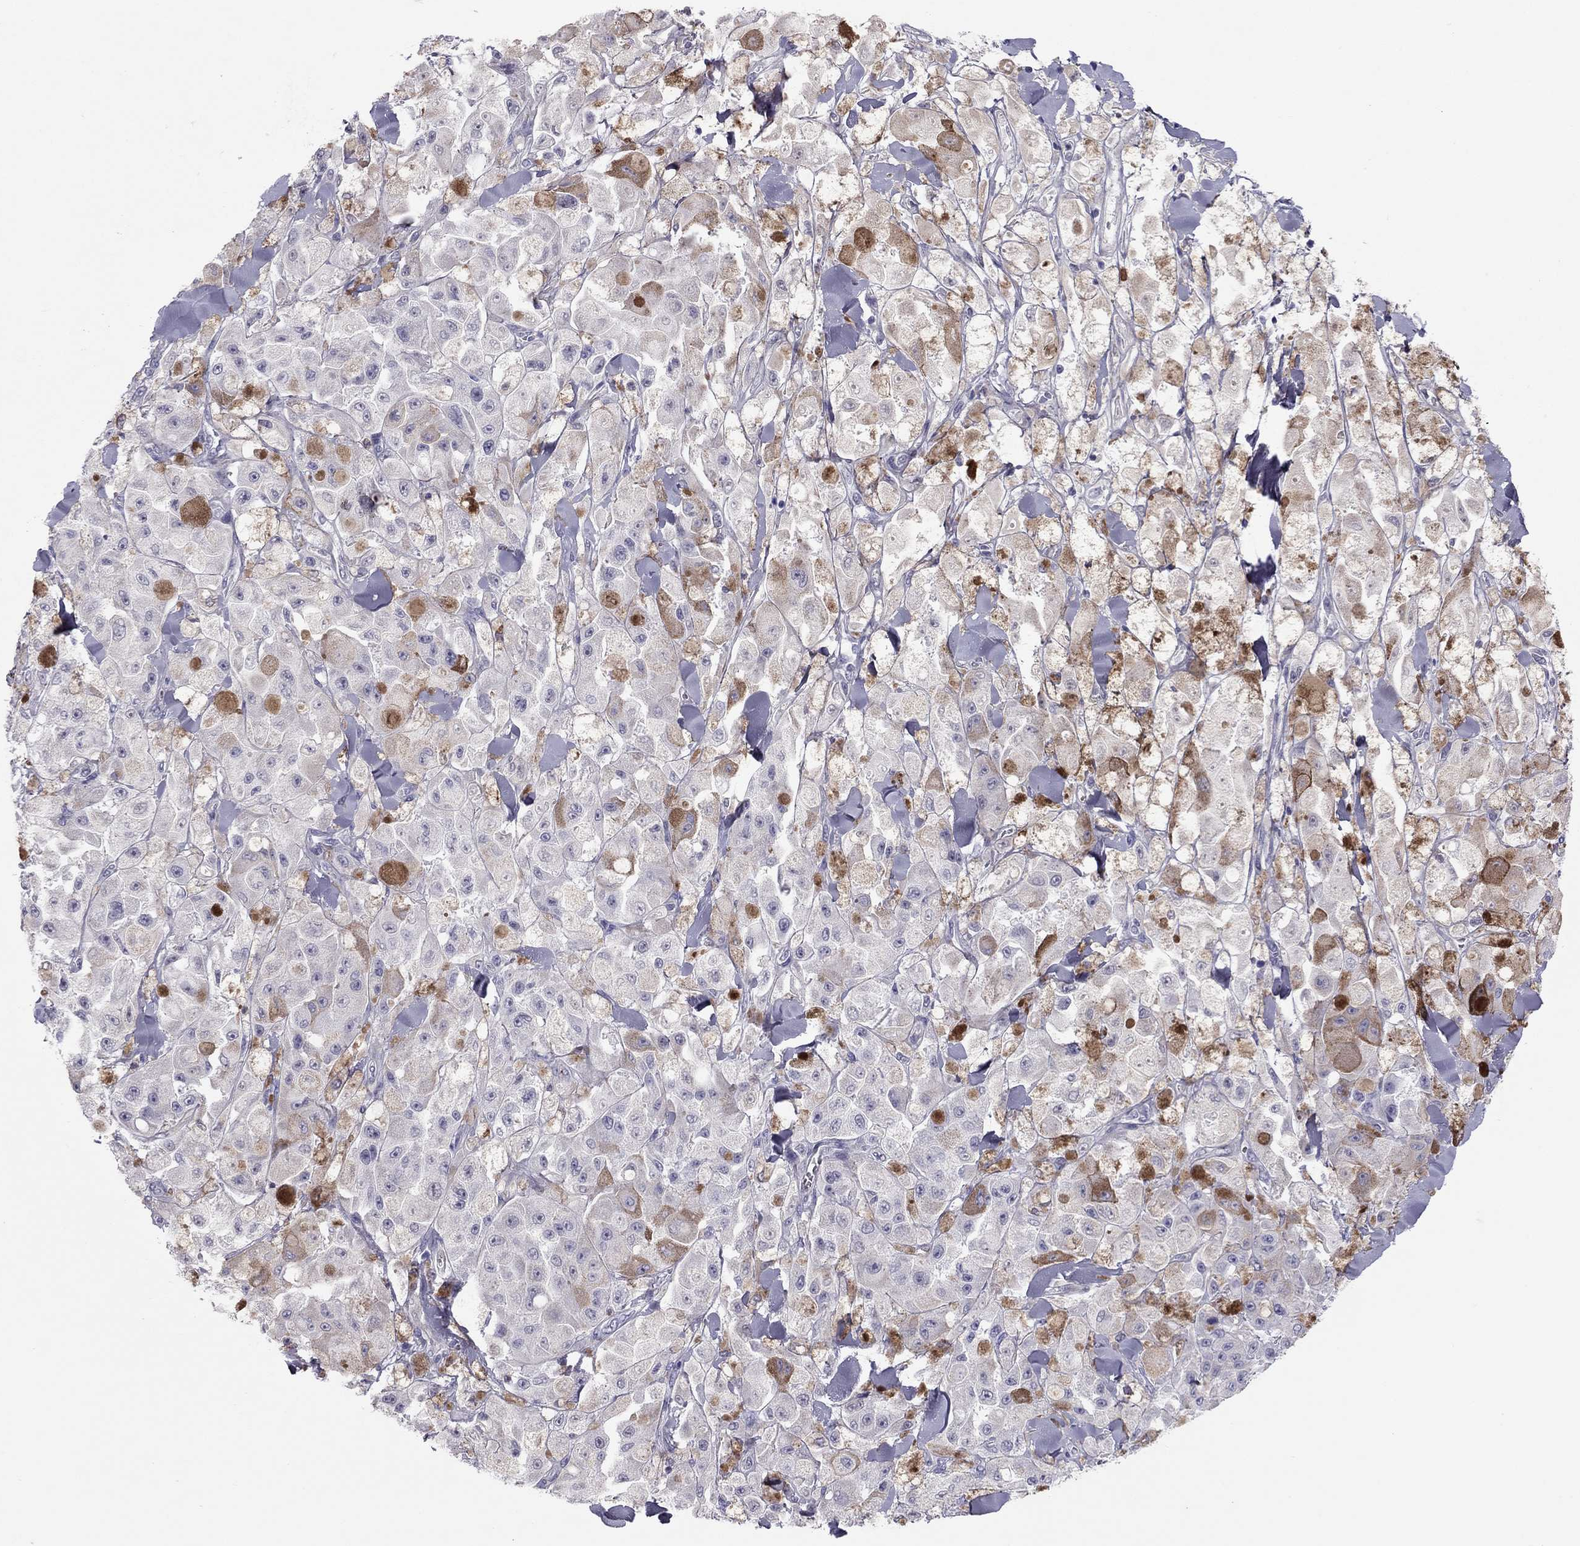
{"staining": {"intensity": "negative", "quantity": "none", "location": "none"}, "tissue": "melanoma", "cell_type": "Tumor cells", "image_type": "cancer", "snomed": [{"axis": "morphology", "description": "Malignant melanoma, NOS"}, {"axis": "topography", "description": "Skin"}], "caption": "Immunohistochemistry micrograph of neoplastic tissue: melanoma stained with DAB shows no significant protein positivity in tumor cells.", "gene": "ADORA2A", "patient": {"sex": "female", "age": 58}}